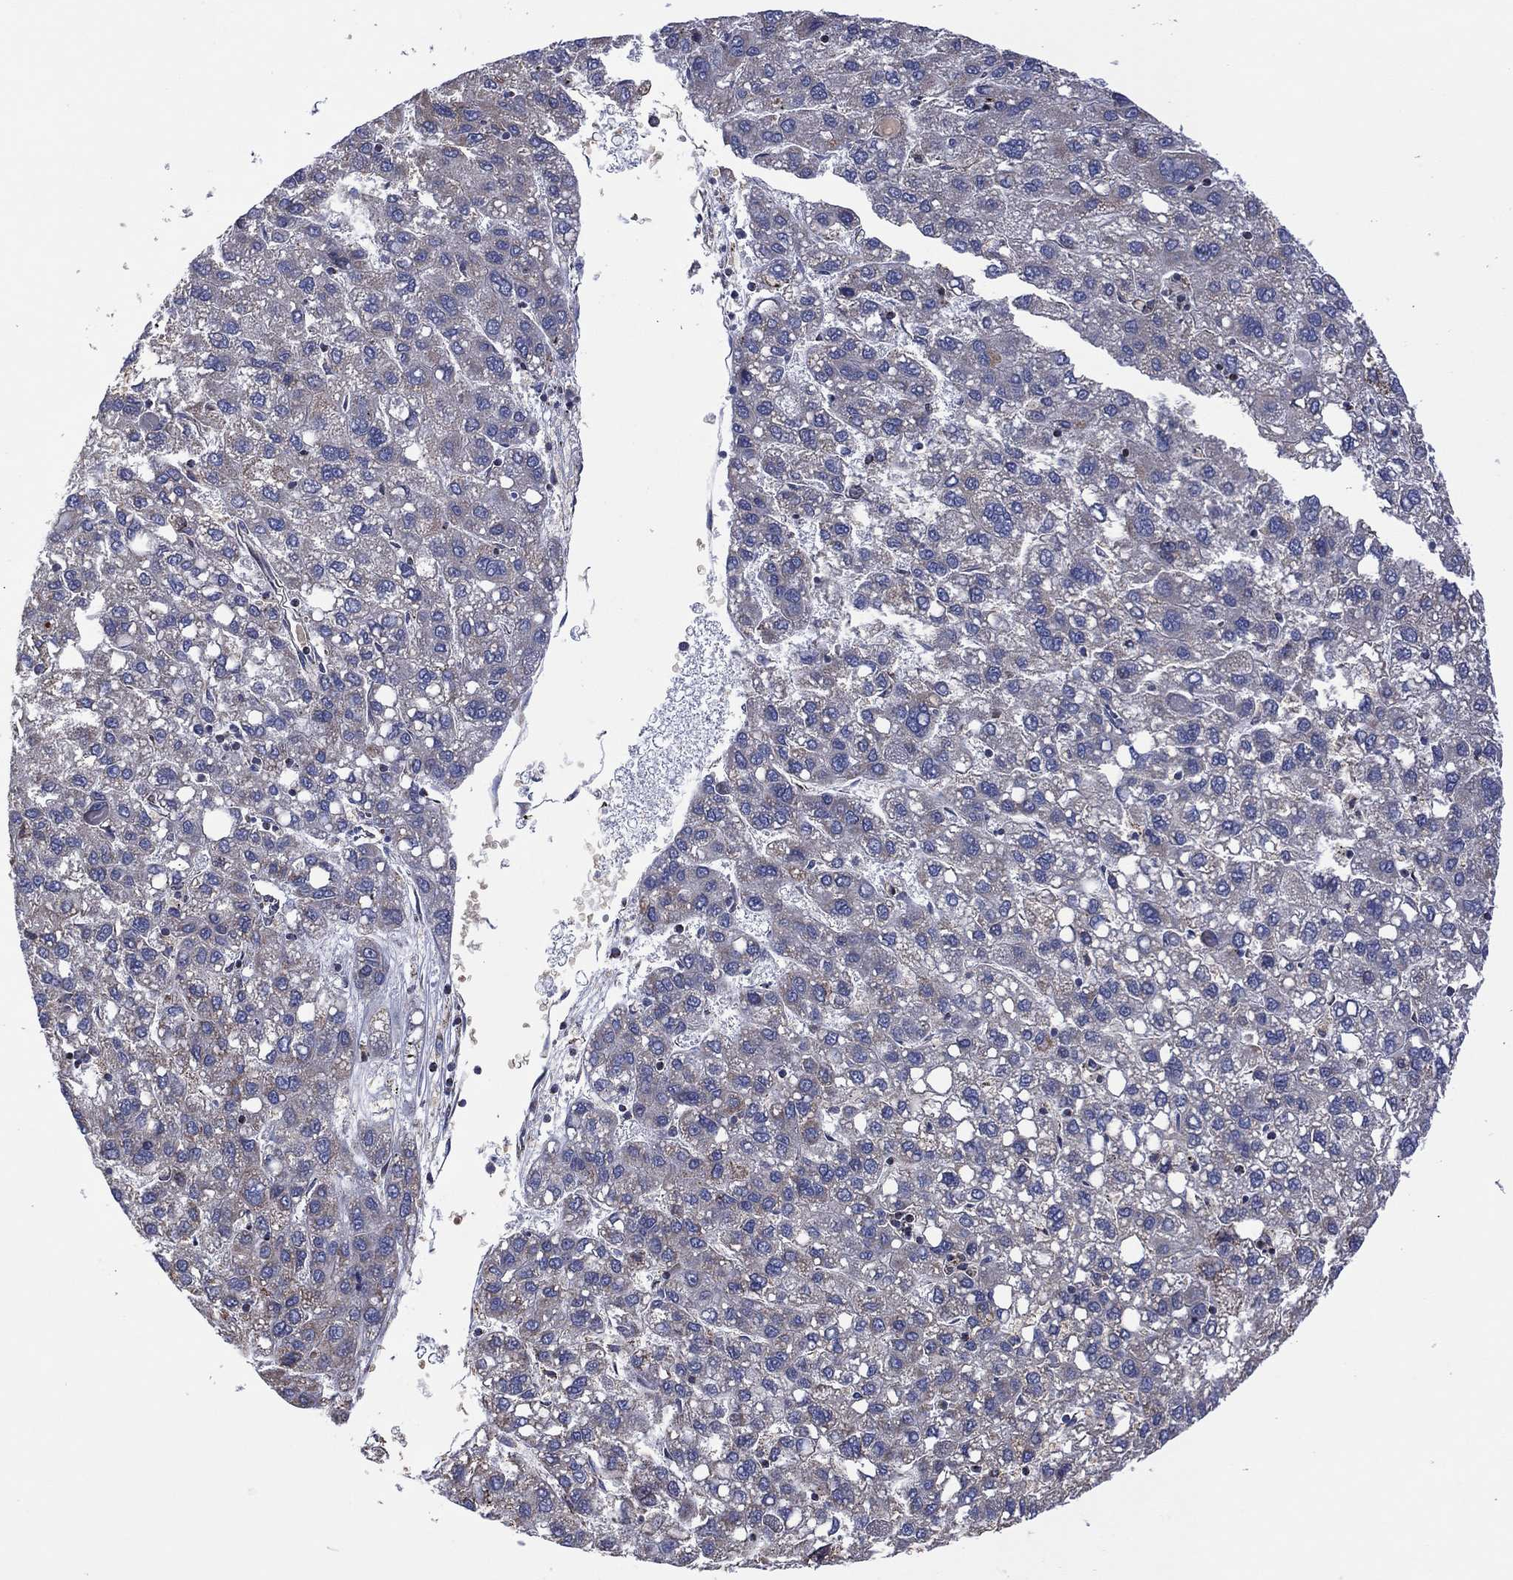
{"staining": {"intensity": "negative", "quantity": "none", "location": "none"}, "tissue": "liver cancer", "cell_type": "Tumor cells", "image_type": "cancer", "snomed": [{"axis": "morphology", "description": "Carcinoma, Hepatocellular, NOS"}, {"axis": "topography", "description": "Liver"}], "caption": "A high-resolution micrograph shows immunohistochemistry staining of liver hepatocellular carcinoma, which reveals no significant expression in tumor cells.", "gene": "PIDD1", "patient": {"sex": "female", "age": 82}}